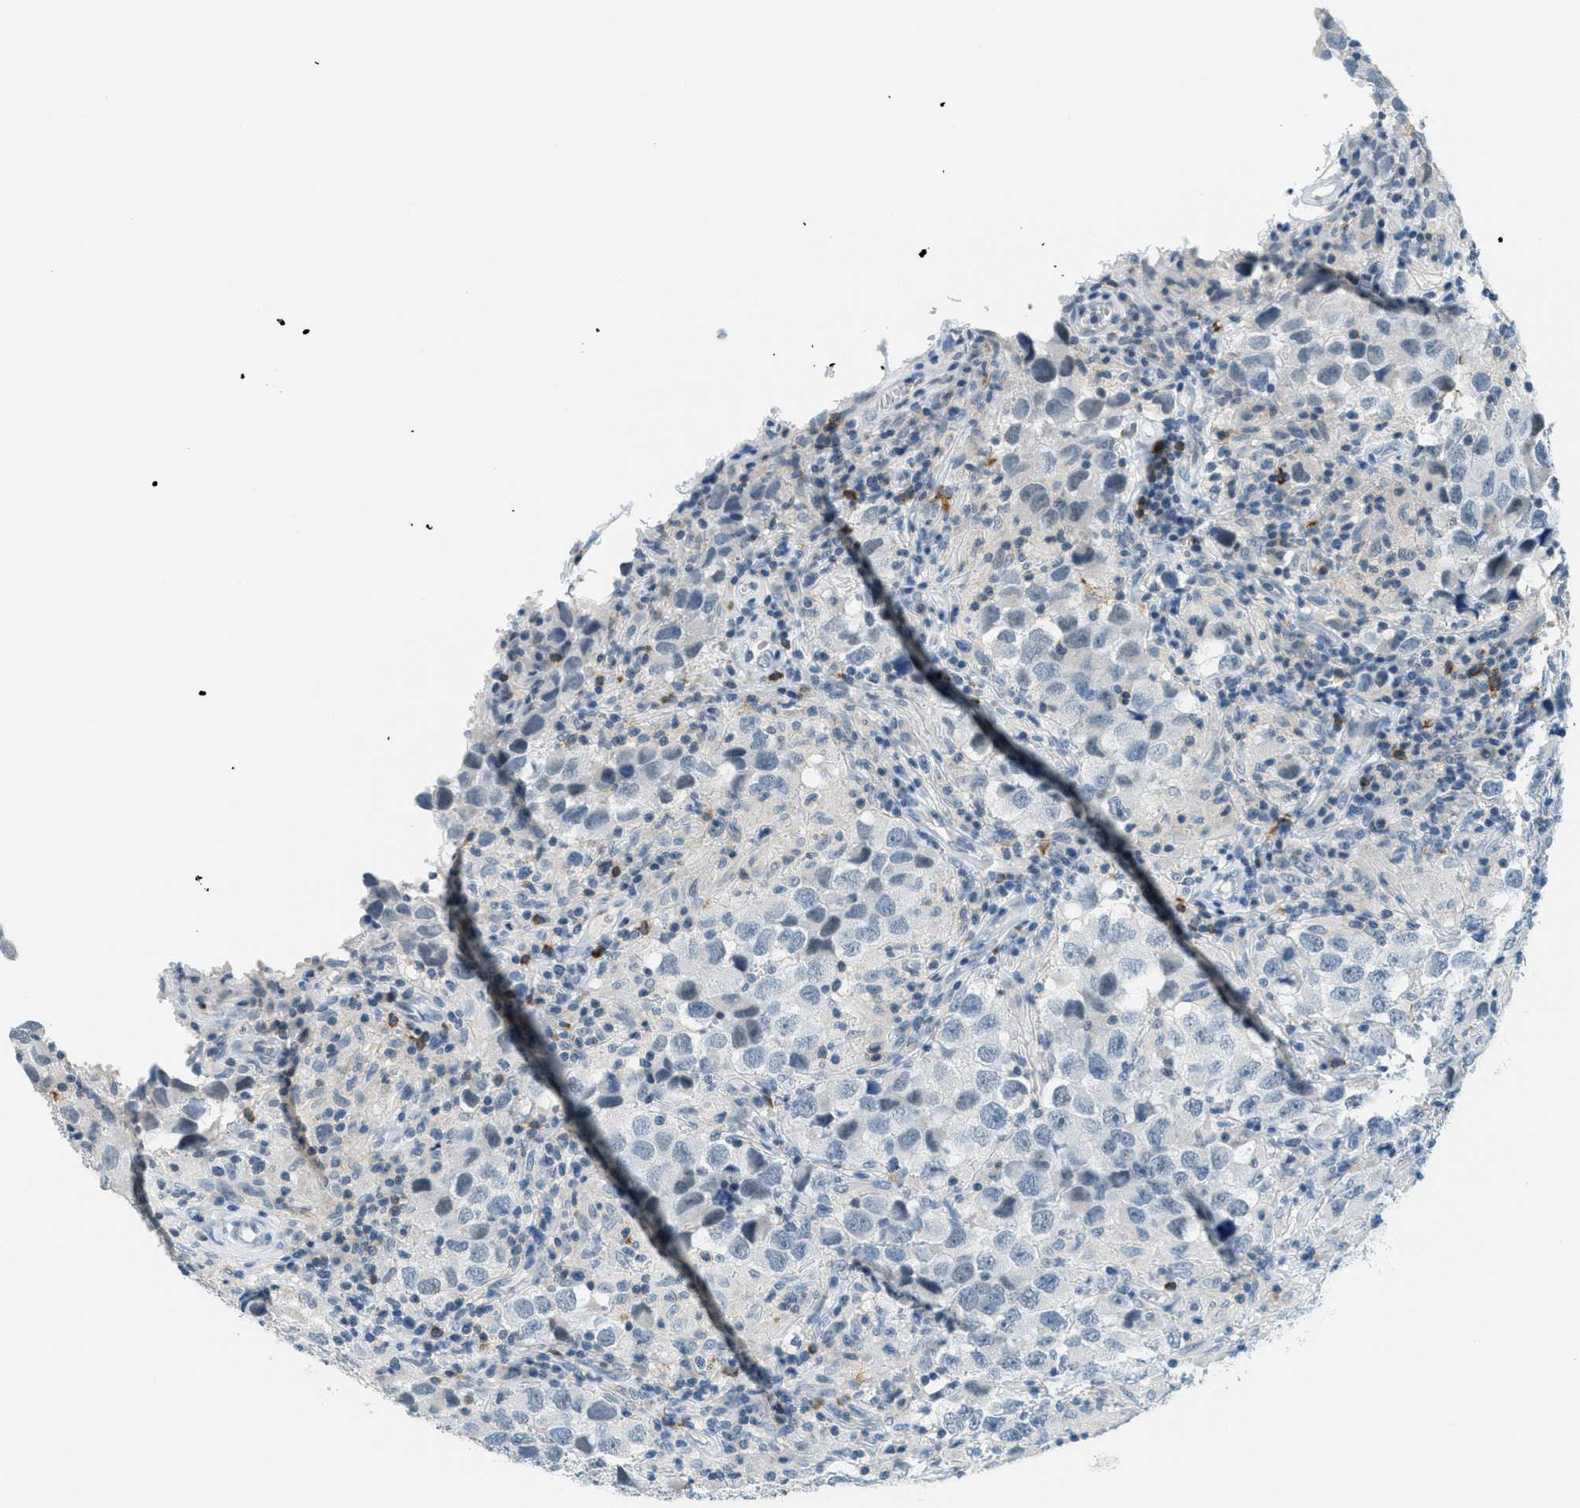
{"staining": {"intensity": "negative", "quantity": "none", "location": "none"}, "tissue": "testis cancer", "cell_type": "Tumor cells", "image_type": "cancer", "snomed": [{"axis": "morphology", "description": "Carcinoma, Embryonal, NOS"}, {"axis": "topography", "description": "Testis"}], "caption": "IHC of human testis cancer (embryonal carcinoma) shows no staining in tumor cells.", "gene": "FYN", "patient": {"sex": "male", "age": 21}}